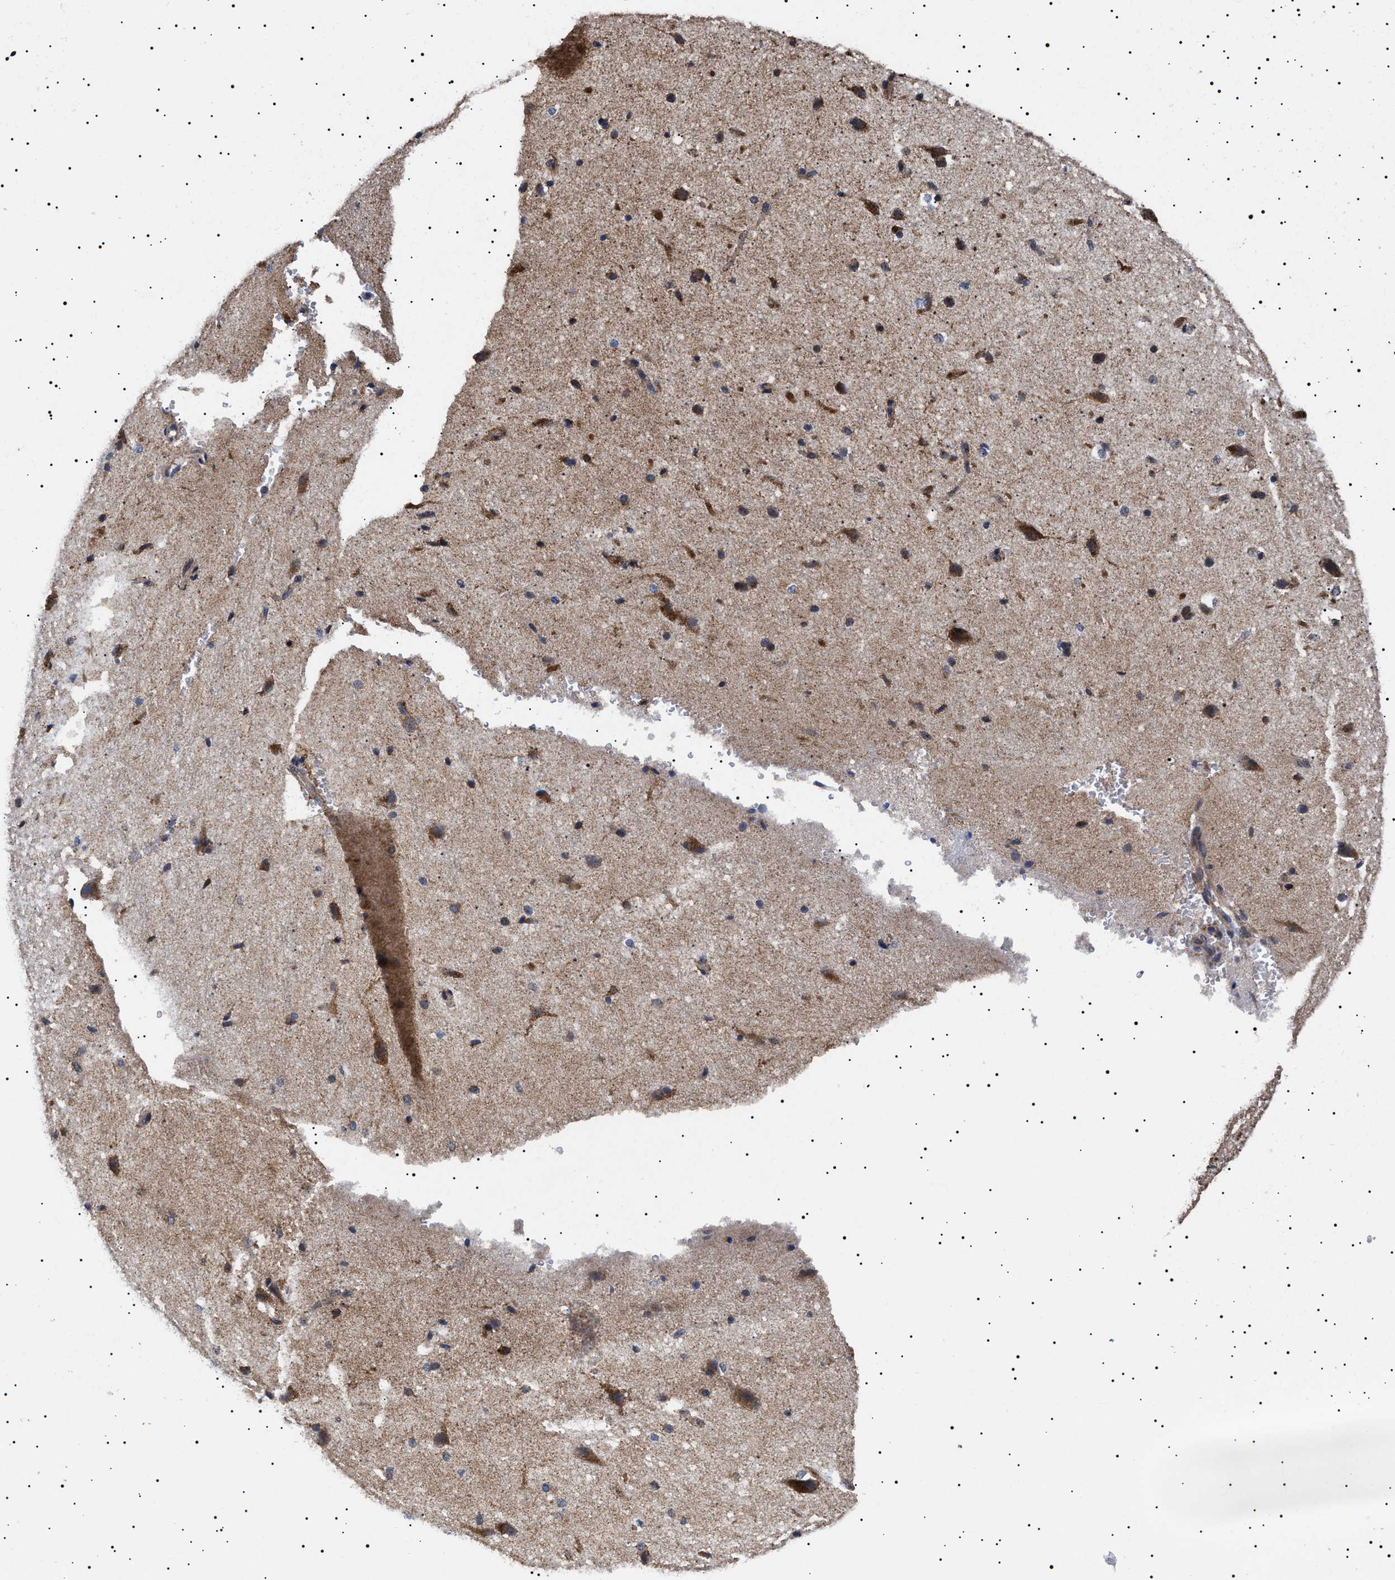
{"staining": {"intensity": "weak", "quantity": ">75%", "location": "cytoplasmic/membranous"}, "tissue": "cerebral cortex", "cell_type": "Endothelial cells", "image_type": "normal", "snomed": [{"axis": "morphology", "description": "Normal tissue, NOS"}, {"axis": "morphology", "description": "Developmental malformation"}, {"axis": "topography", "description": "Cerebral cortex"}], "caption": "Protein expression analysis of unremarkable human cerebral cortex reveals weak cytoplasmic/membranous positivity in approximately >75% of endothelial cells. The protein is shown in brown color, while the nuclei are stained blue.", "gene": "RAB34", "patient": {"sex": "female", "age": 30}}